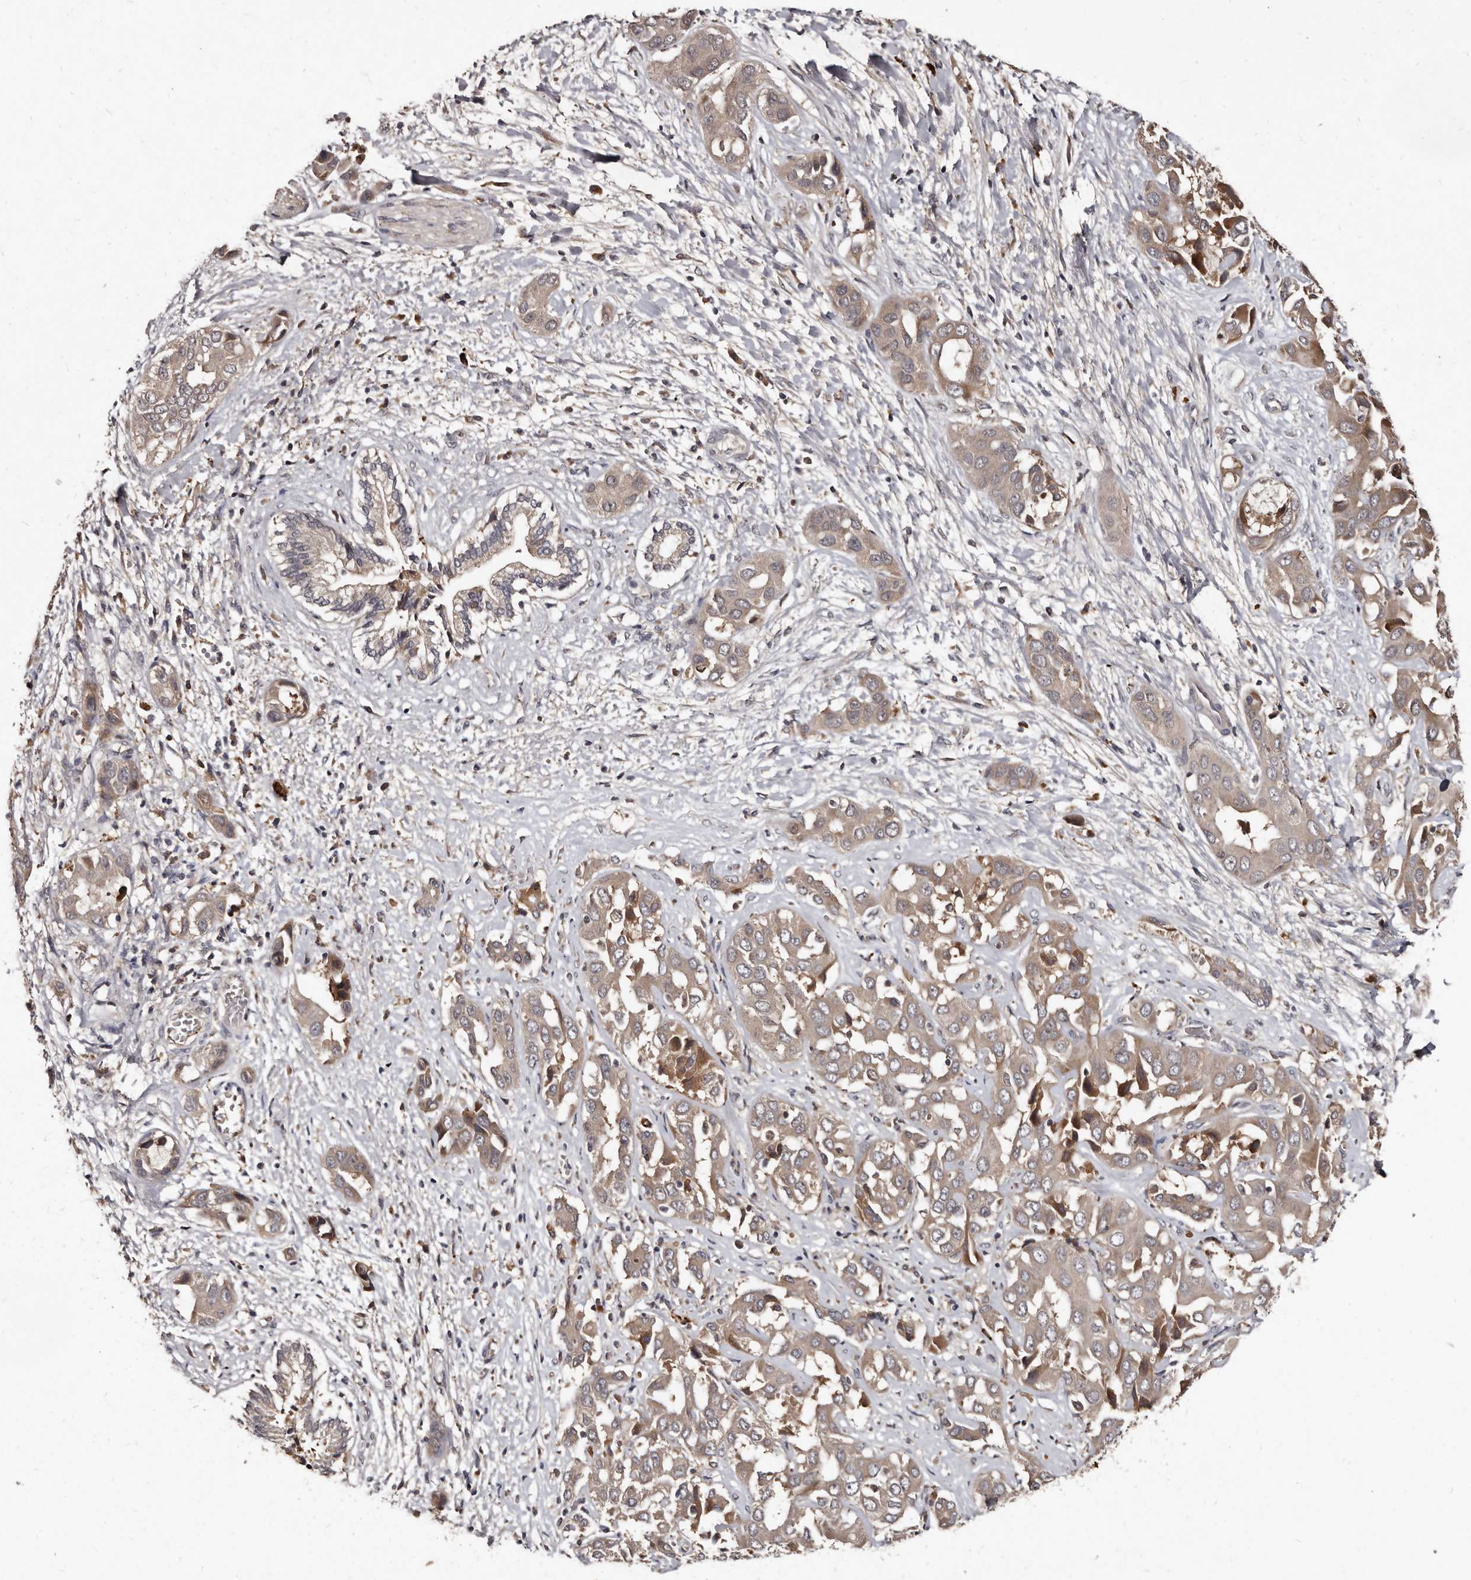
{"staining": {"intensity": "moderate", "quantity": ">75%", "location": "cytoplasmic/membranous"}, "tissue": "liver cancer", "cell_type": "Tumor cells", "image_type": "cancer", "snomed": [{"axis": "morphology", "description": "Cholangiocarcinoma"}, {"axis": "topography", "description": "Liver"}], "caption": "Tumor cells demonstrate moderate cytoplasmic/membranous staining in approximately >75% of cells in liver cholangiocarcinoma. (IHC, brightfield microscopy, high magnification).", "gene": "PMVK", "patient": {"sex": "female", "age": 52}}